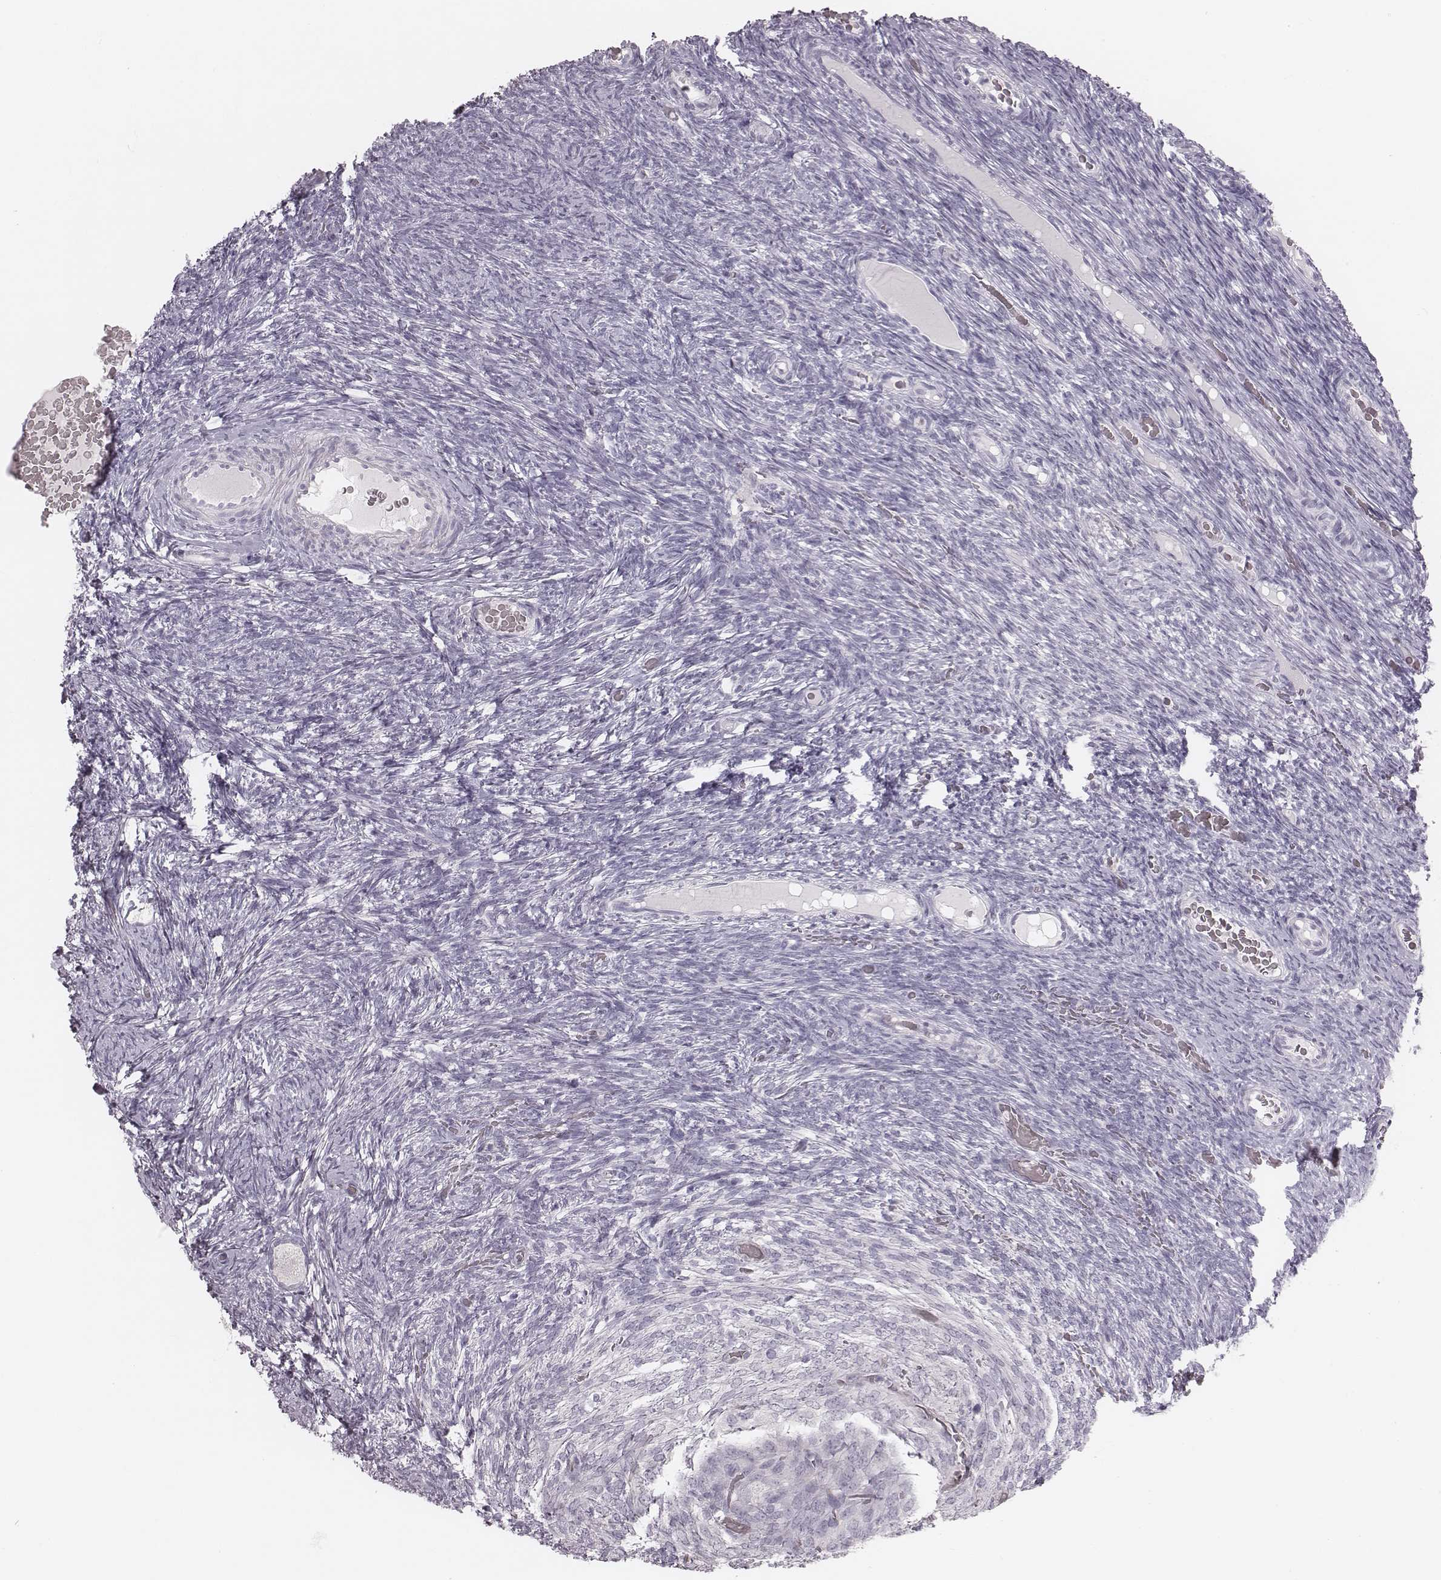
{"staining": {"intensity": "negative", "quantity": "none", "location": "none"}, "tissue": "ovary", "cell_type": "Ovarian stroma cells", "image_type": "normal", "snomed": [{"axis": "morphology", "description": "Normal tissue, NOS"}, {"axis": "topography", "description": "Ovary"}], "caption": "Immunohistochemistry micrograph of normal human ovary stained for a protein (brown), which displays no staining in ovarian stroma cells.", "gene": "SPA17", "patient": {"sex": "female", "age": 34}}